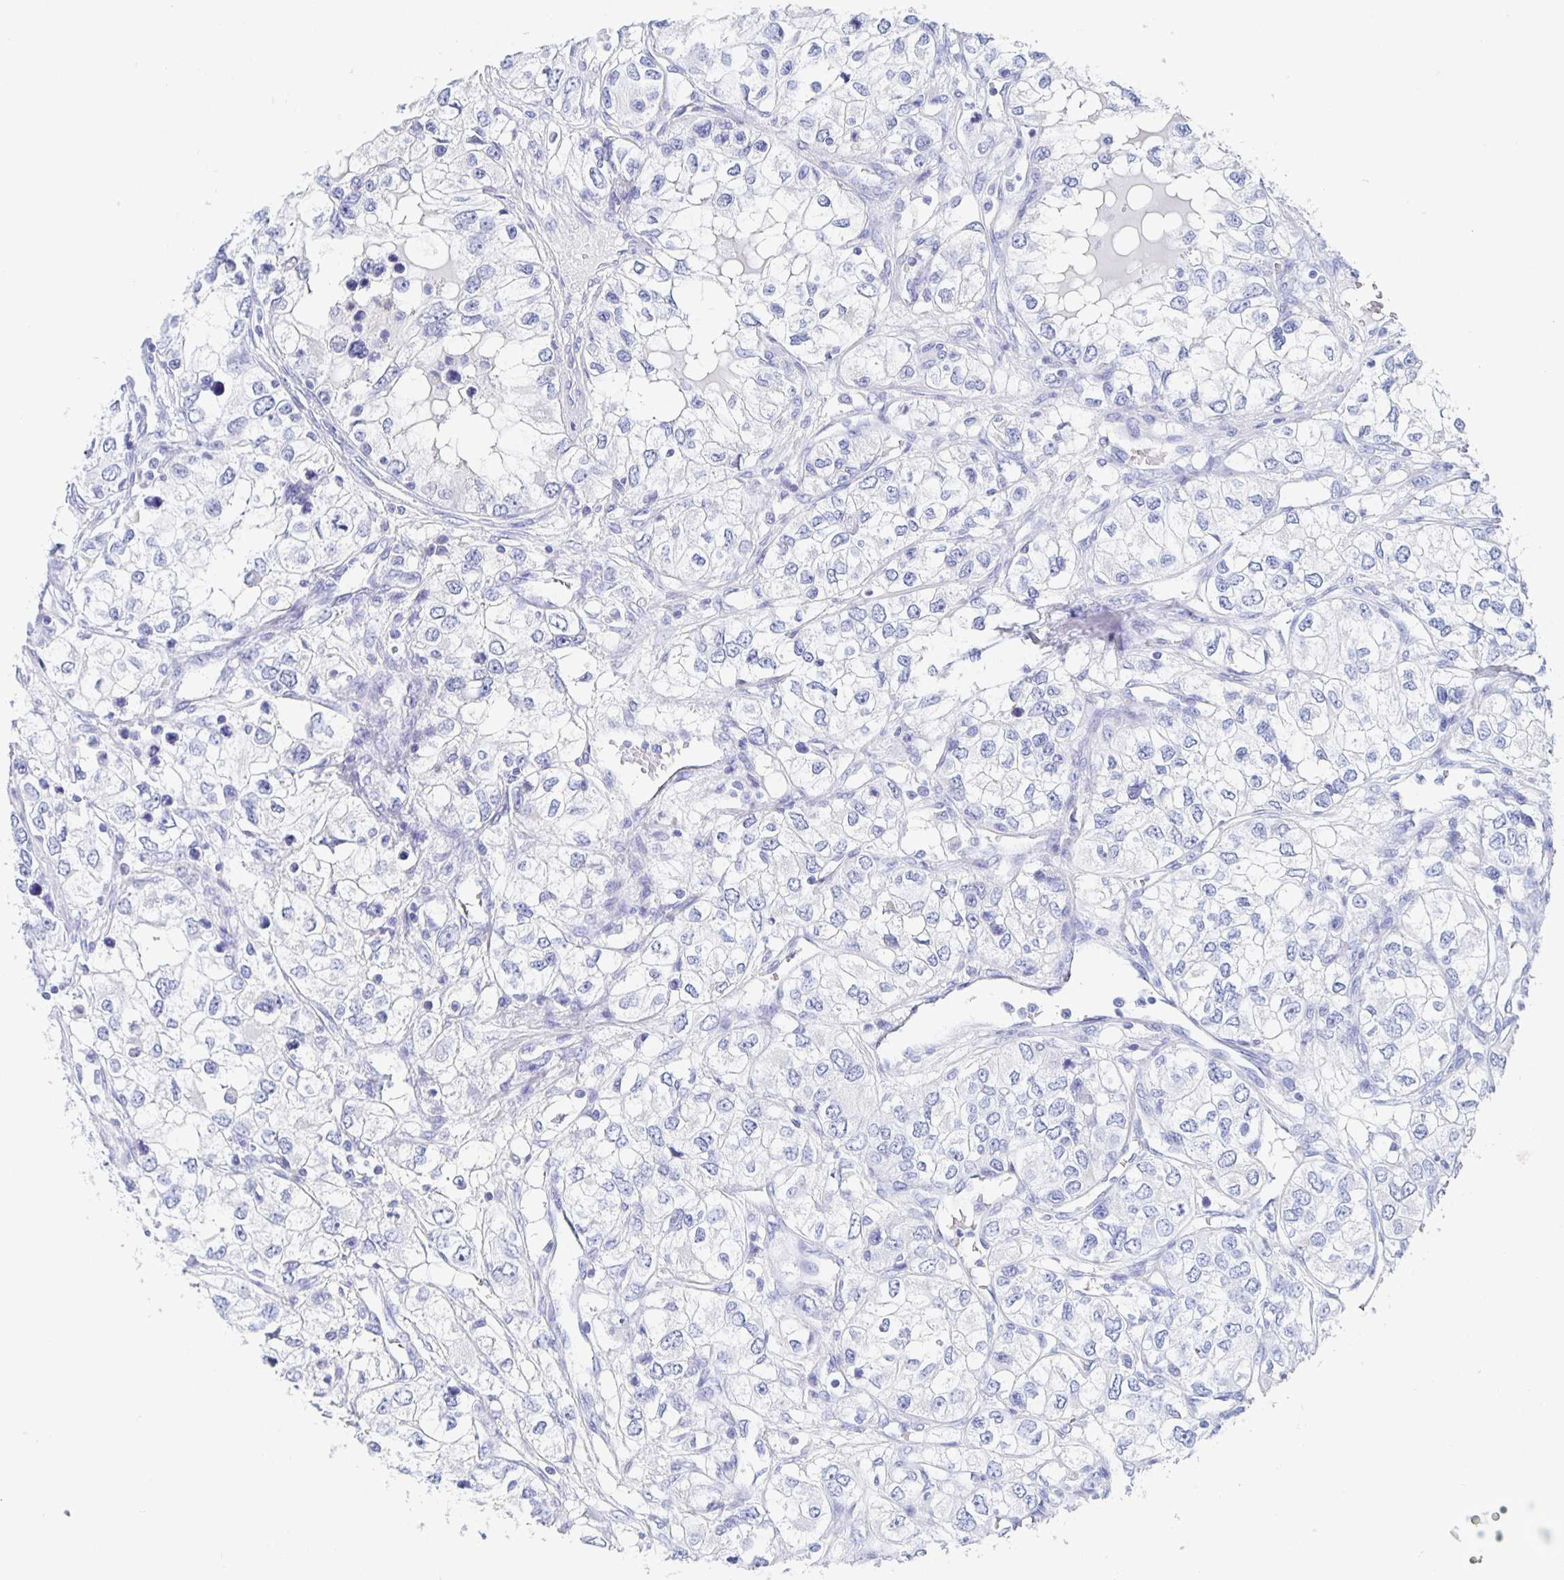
{"staining": {"intensity": "negative", "quantity": "none", "location": "none"}, "tissue": "renal cancer", "cell_type": "Tumor cells", "image_type": "cancer", "snomed": [{"axis": "morphology", "description": "Adenocarcinoma, NOS"}, {"axis": "topography", "description": "Kidney"}], "caption": "Immunohistochemistry of human renal cancer (adenocarcinoma) shows no staining in tumor cells.", "gene": "DMBT1", "patient": {"sex": "female", "age": 59}}